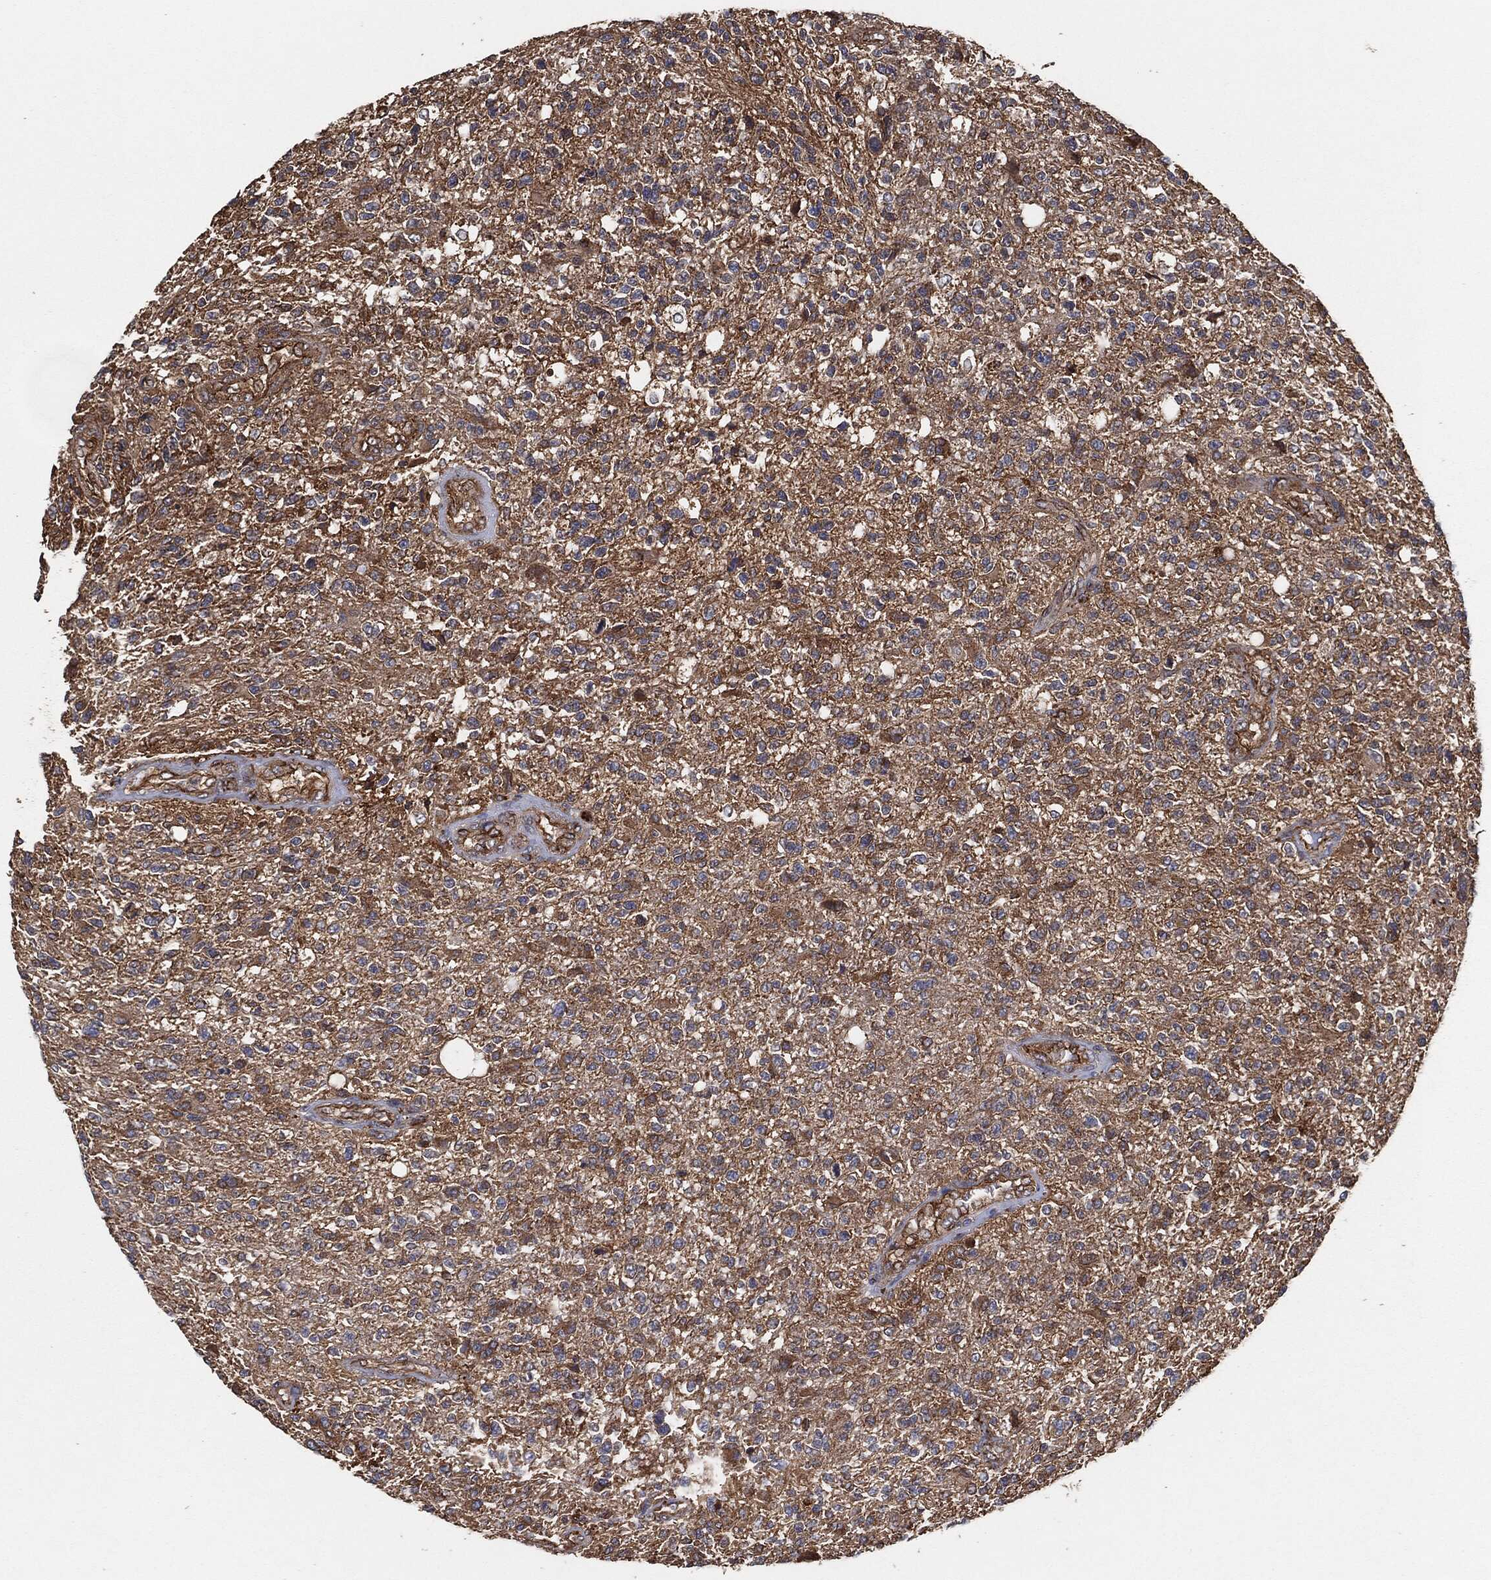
{"staining": {"intensity": "strong", "quantity": "<25%", "location": "cytoplasmic/membranous"}, "tissue": "glioma", "cell_type": "Tumor cells", "image_type": "cancer", "snomed": [{"axis": "morphology", "description": "Glioma, malignant, High grade"}, {"axis": "topography", "description": "Brain"}], "caption": "Protein staining of glioma tissue demonstrates strong cytoplasmic/membranous staining in about <25% of tumor cells.", "gene": "CTNNA1", "patient": {"sex": "male", "age": 56}}